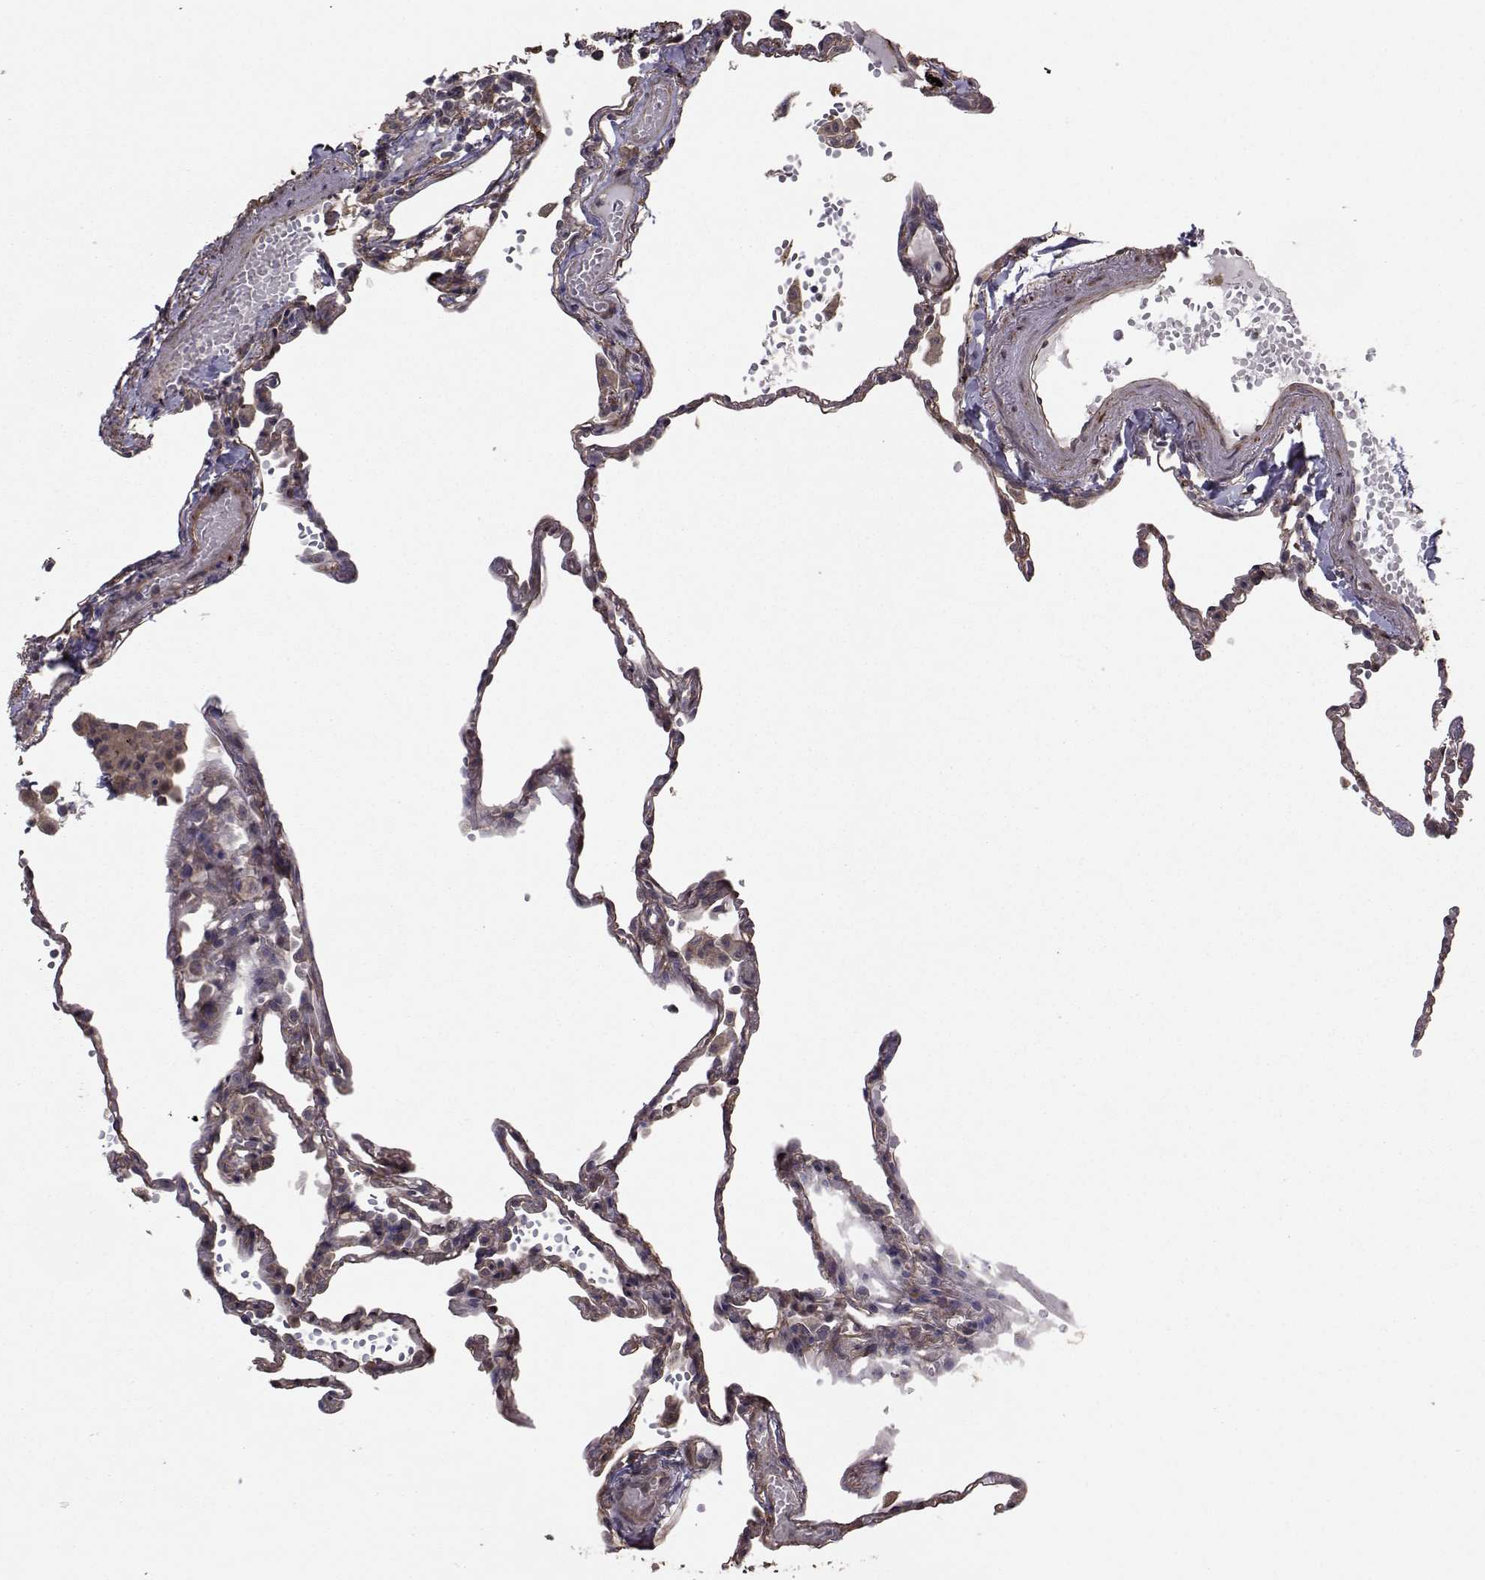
{"staining": {"intensity": "weak", "quantity": "25%-75%", "location": "cytoplasmic/membranous"}, "tissue": "lung", "cell_type": "Alveolar cells", "image_type": "normal", "snomed": [{"axis": "morphology", "description": "Normal tissue, NOS"}, {"axis": "topography", "description": "Lung"}], "caption": "Immunohistochemistry (IHC) of normal lung displays low levels of weak cytoplasmic/membranous staining in about 25%-75% of alveolar cells.", "gene": "TRIP10", "patient": {"sex": "male", "age": 78}}